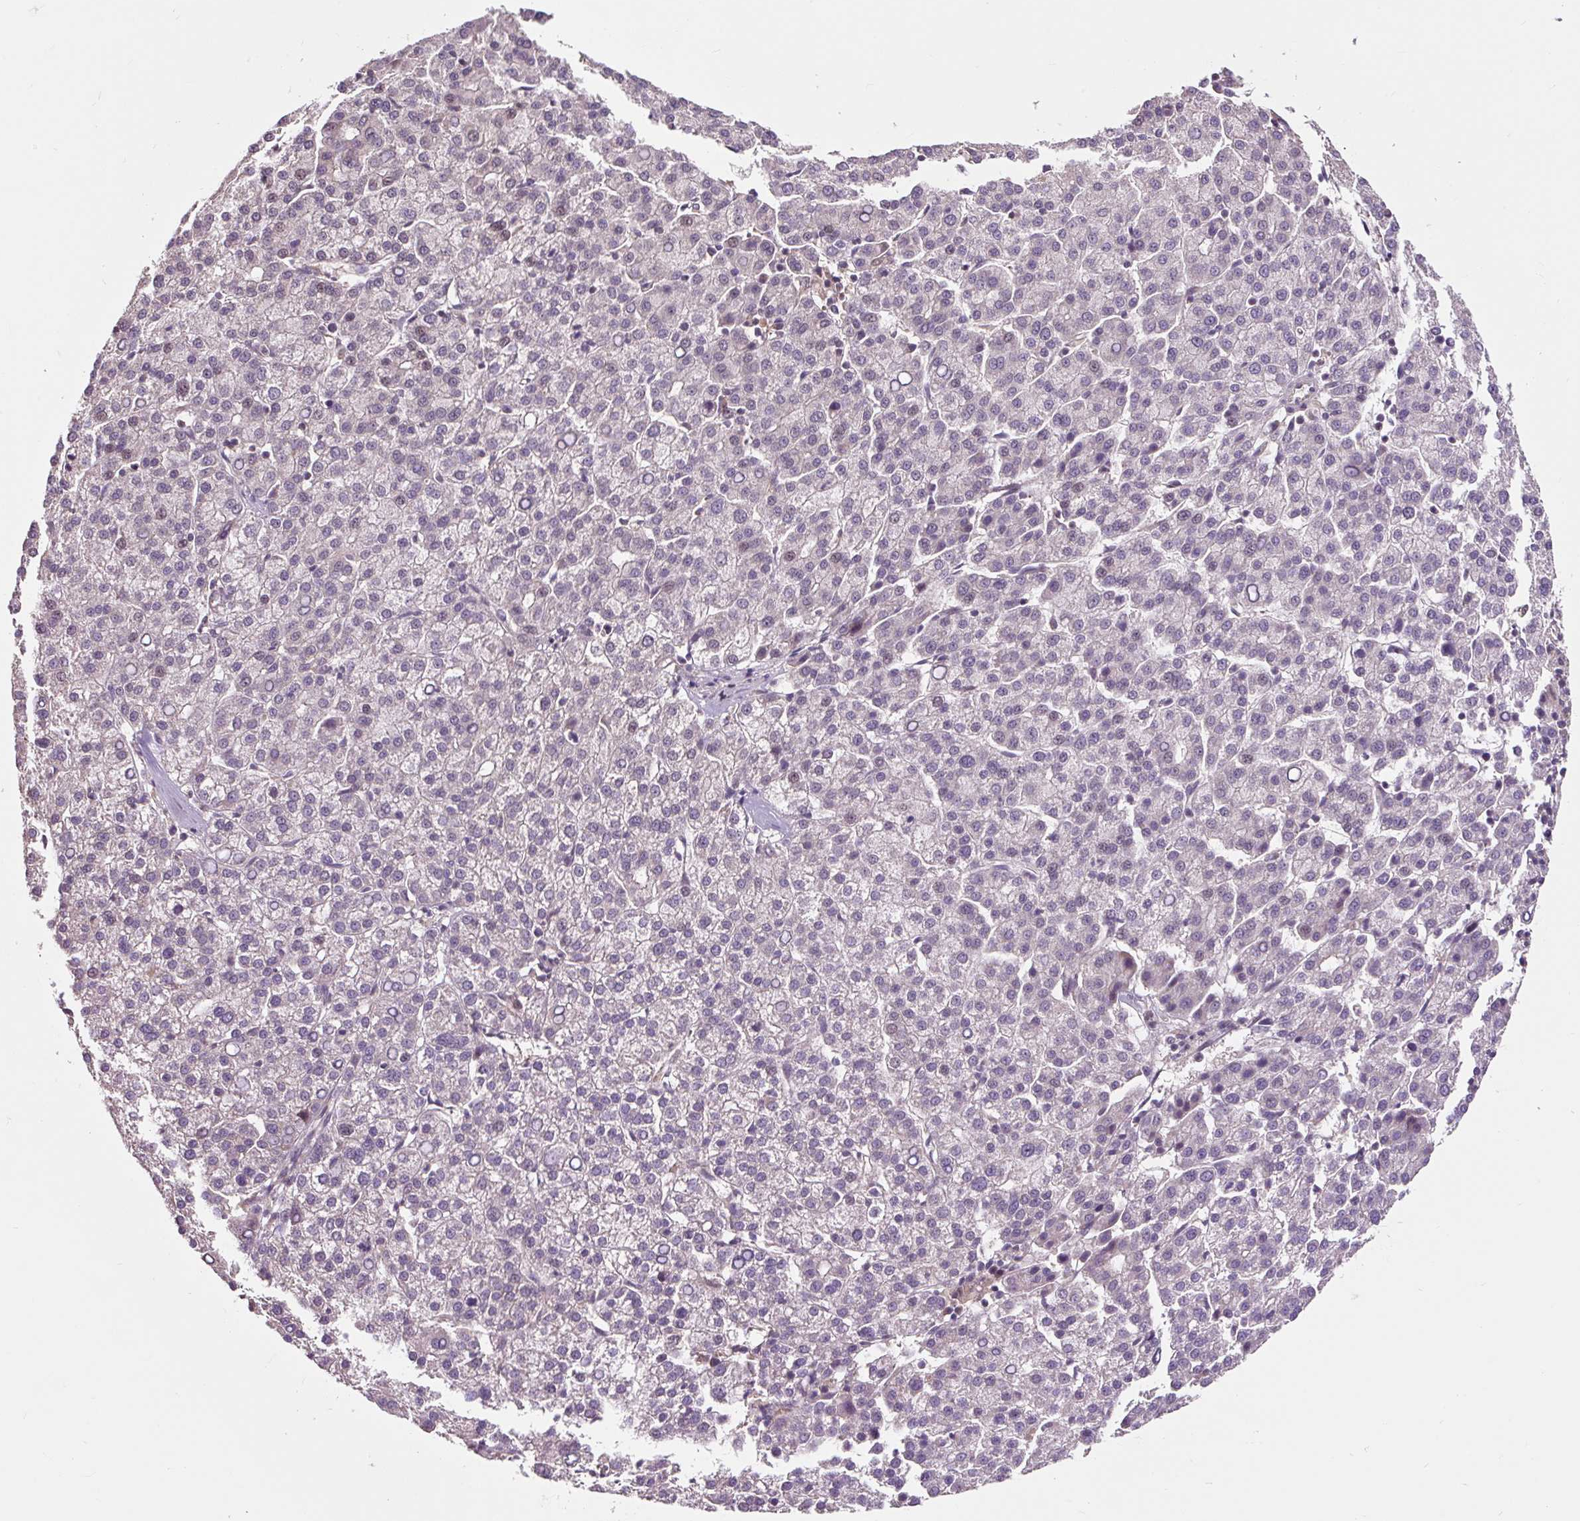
{"staining": {"intensity": "negative", "quantity": "none", "location": "none"}, "tissue": "liver cancer", "cell_type": "Tumor cells", "image_type": "cancer", "snomed": [{"axis": "morphology", "description": "Carcinoma, Hepatocellular, NOS"}, {"axis": "topography", "description": "Liver"}], "caption": "Tumor cells are negative for brown protein staining in hepatocellular carcinoma (liver). Nuclei are stained in blue.", "gene": "MMS19", "patient": {"sex": "female", "age": 58}}